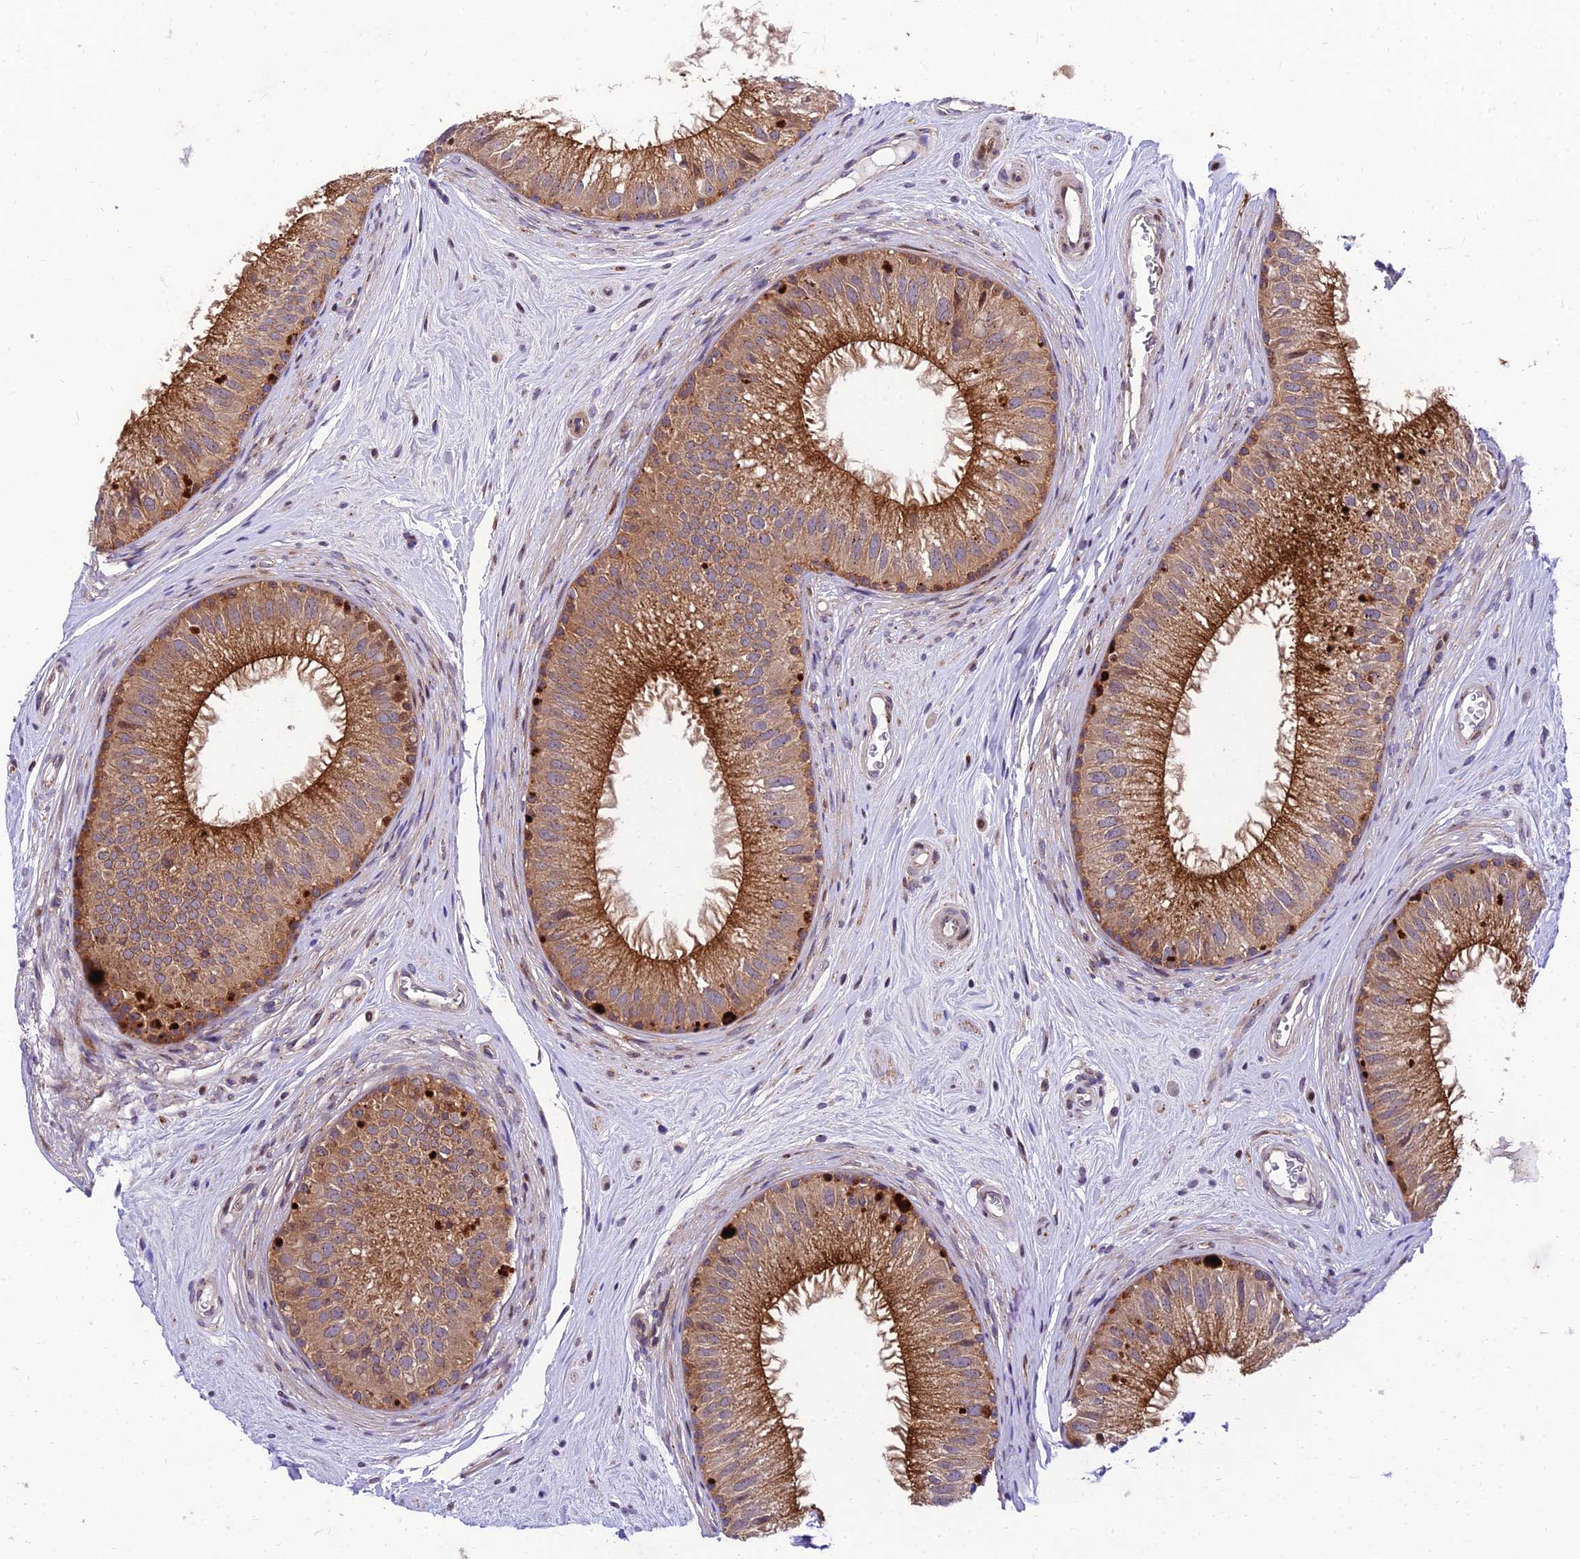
{"staining": {"intensity": "moderate", "quantity": ">75%", "location": "cytoplasmic/membranous"}, "tissue": "epididymis", "cell_type": "Glandular cells", "image_type": "normal", "snomed": [{"axis": "morphology", "description": "Normal tissue, NOS"}, {"axis": "topography", "description": "Epididymis"}], "caption": "Glandular cells reveal medium levels of moderate cytoplasmic/membranous staining in approximately >75% of cells in unremarkable epididymis.", "gene": "MKKS", "patient": {"sex": "male", "age": 33}}